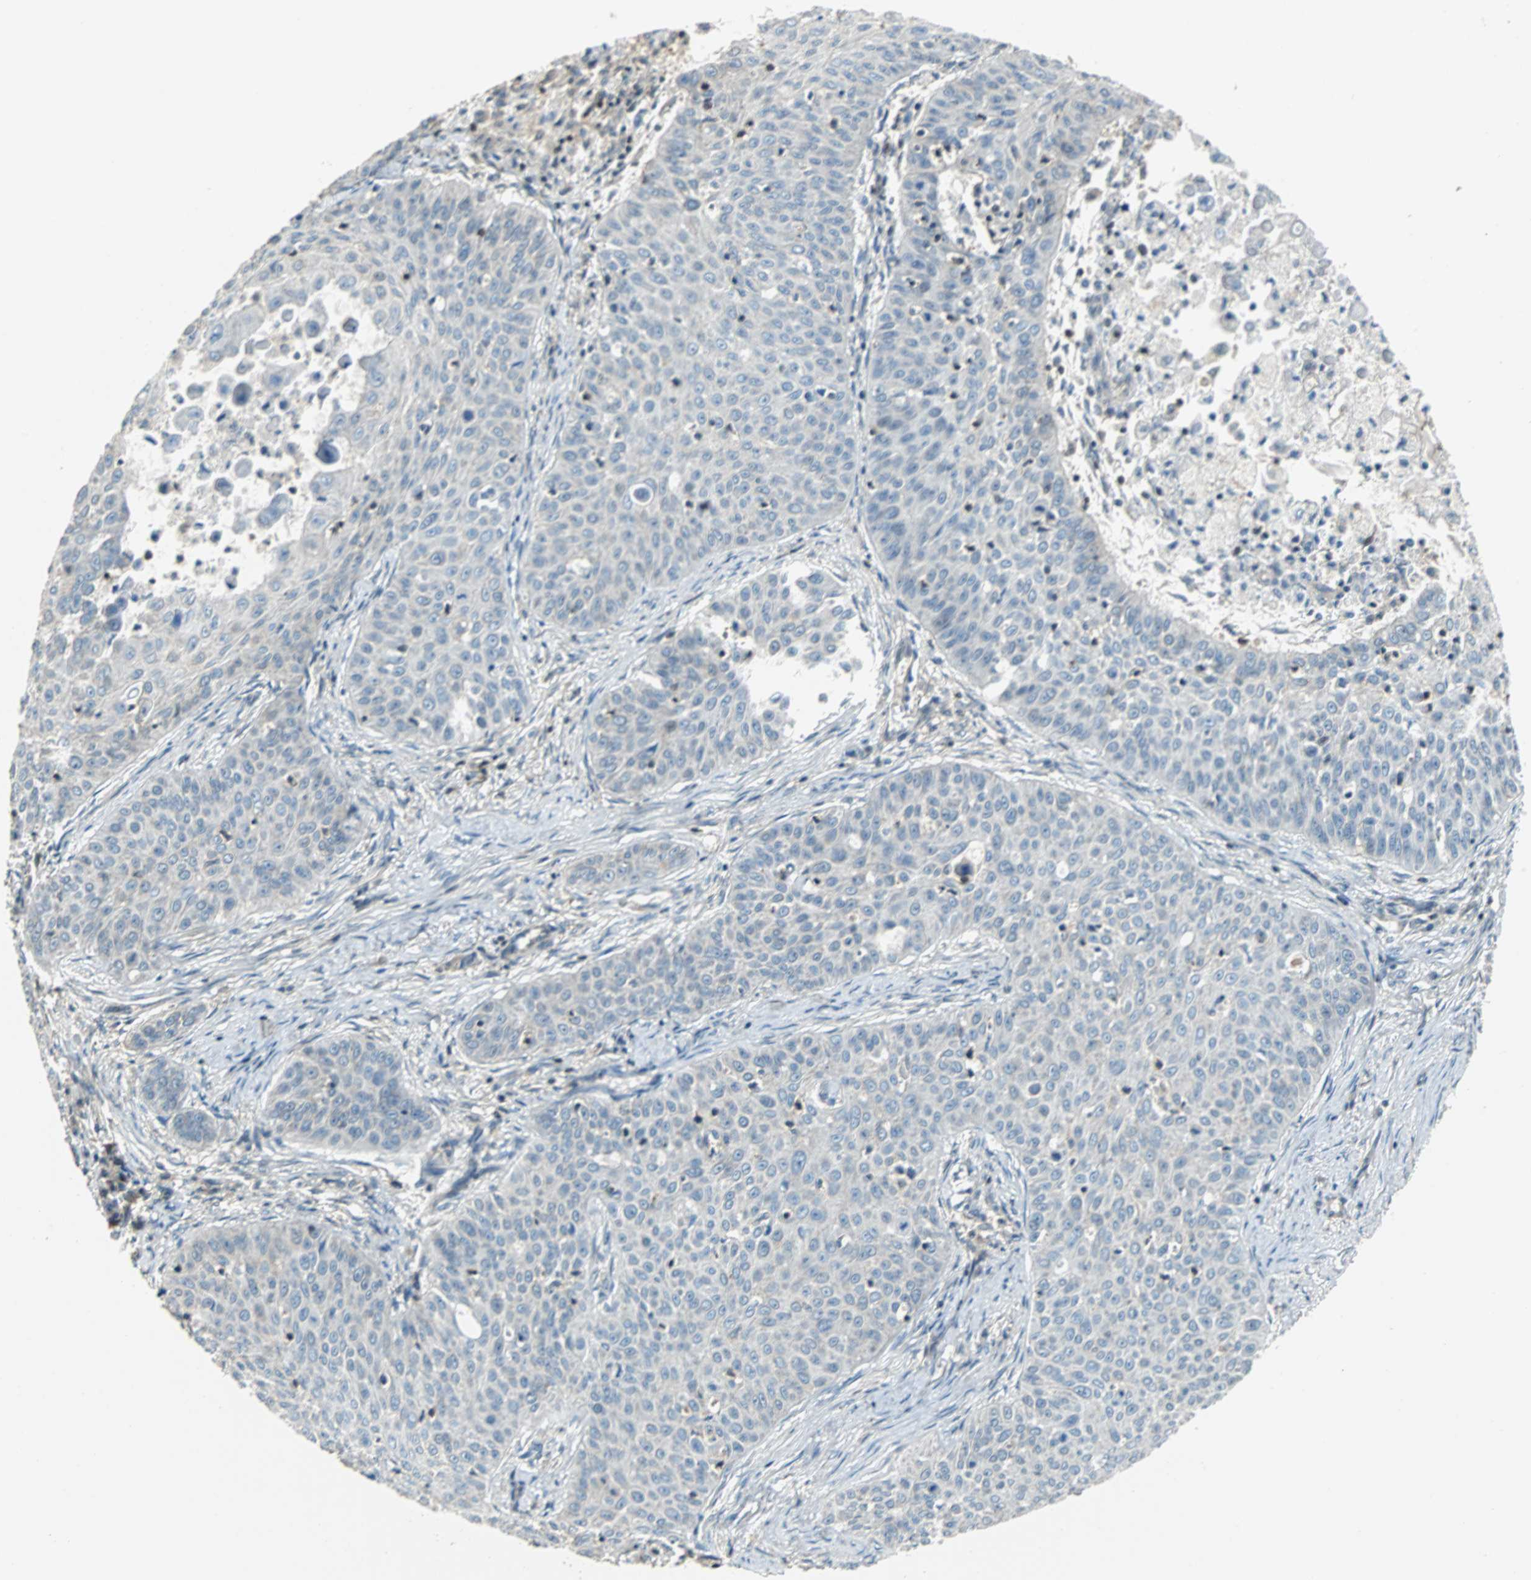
{"staining": {"intensity": "weak", "quantity": "<25%", "location": "cytoplasmic/membranous"}, "tissue": "skin cancer", "cell_type": "Tumor cells", "image_type": "cancer", "snomed": [{"axis": "morphology", "description": "Squamous cell carcinoma, NOS"}, {"axis": "topography", "description": "Skin"}], "caption": "Human skin cancer (squamous cell carcinoma) stained for a protein using immunohistochemistry (IHC) demonstrates no staining in tumor cells.", "gene": "GSDMD", "patient": {"sex": "male", "age": 82}}